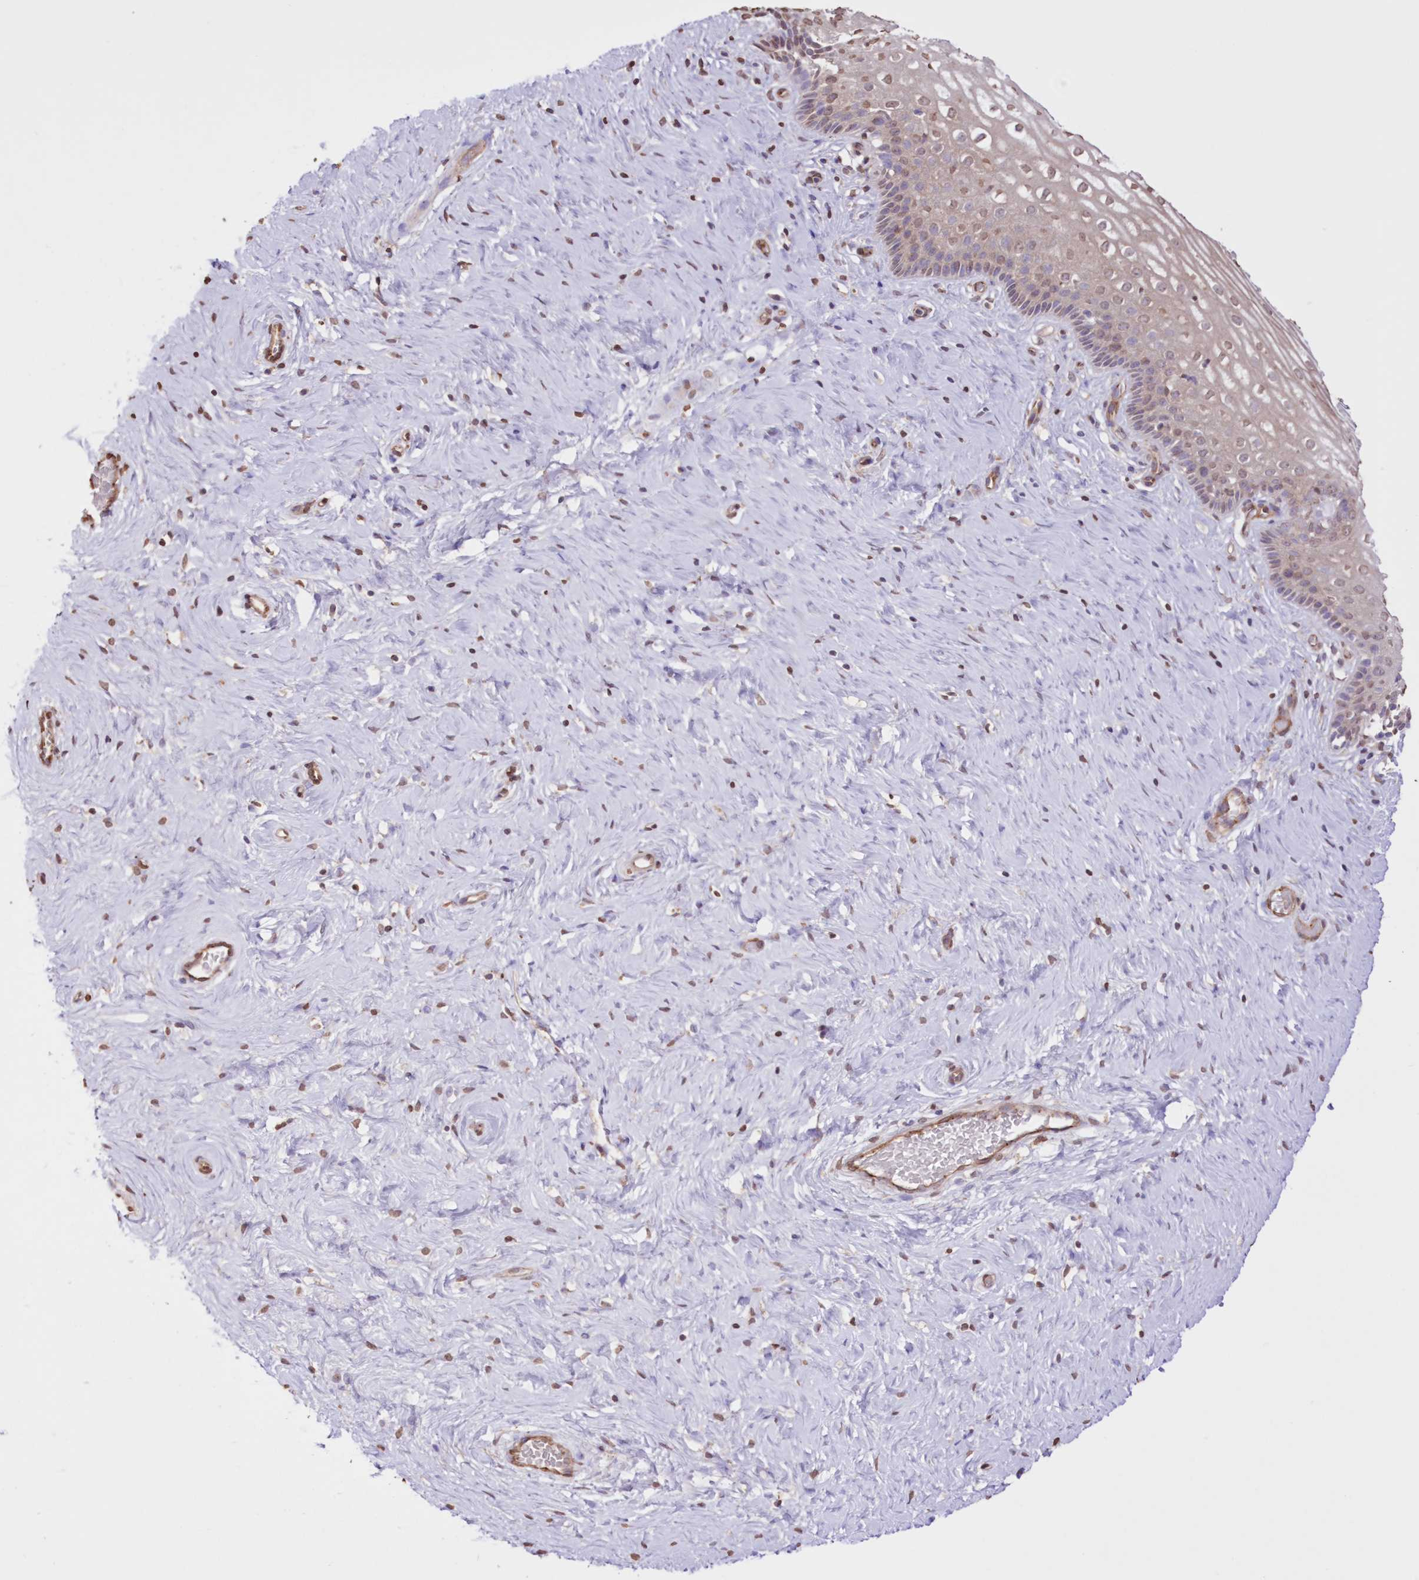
{"staining": {"intensity": "moderate", "quantity": "25%-75%", "location": "cytoplasmic/membranous"}, "tissue": "cervix", "cell_type": "Glandular cells", "image_type": "normal", "snomed": [{"axis": "morphology", "description": "Normal tissue, NOS"}, {"axis": "topography", "description": "Cervix"}], "caption": "Brown immunohistochemical staining in unremarkable cervix displays moderate cytoplasmic/membranous staining in about 25%-75% of glandular cells.", "gene": "FCHO2", "patient": {"sex": "female", "age": 33}}